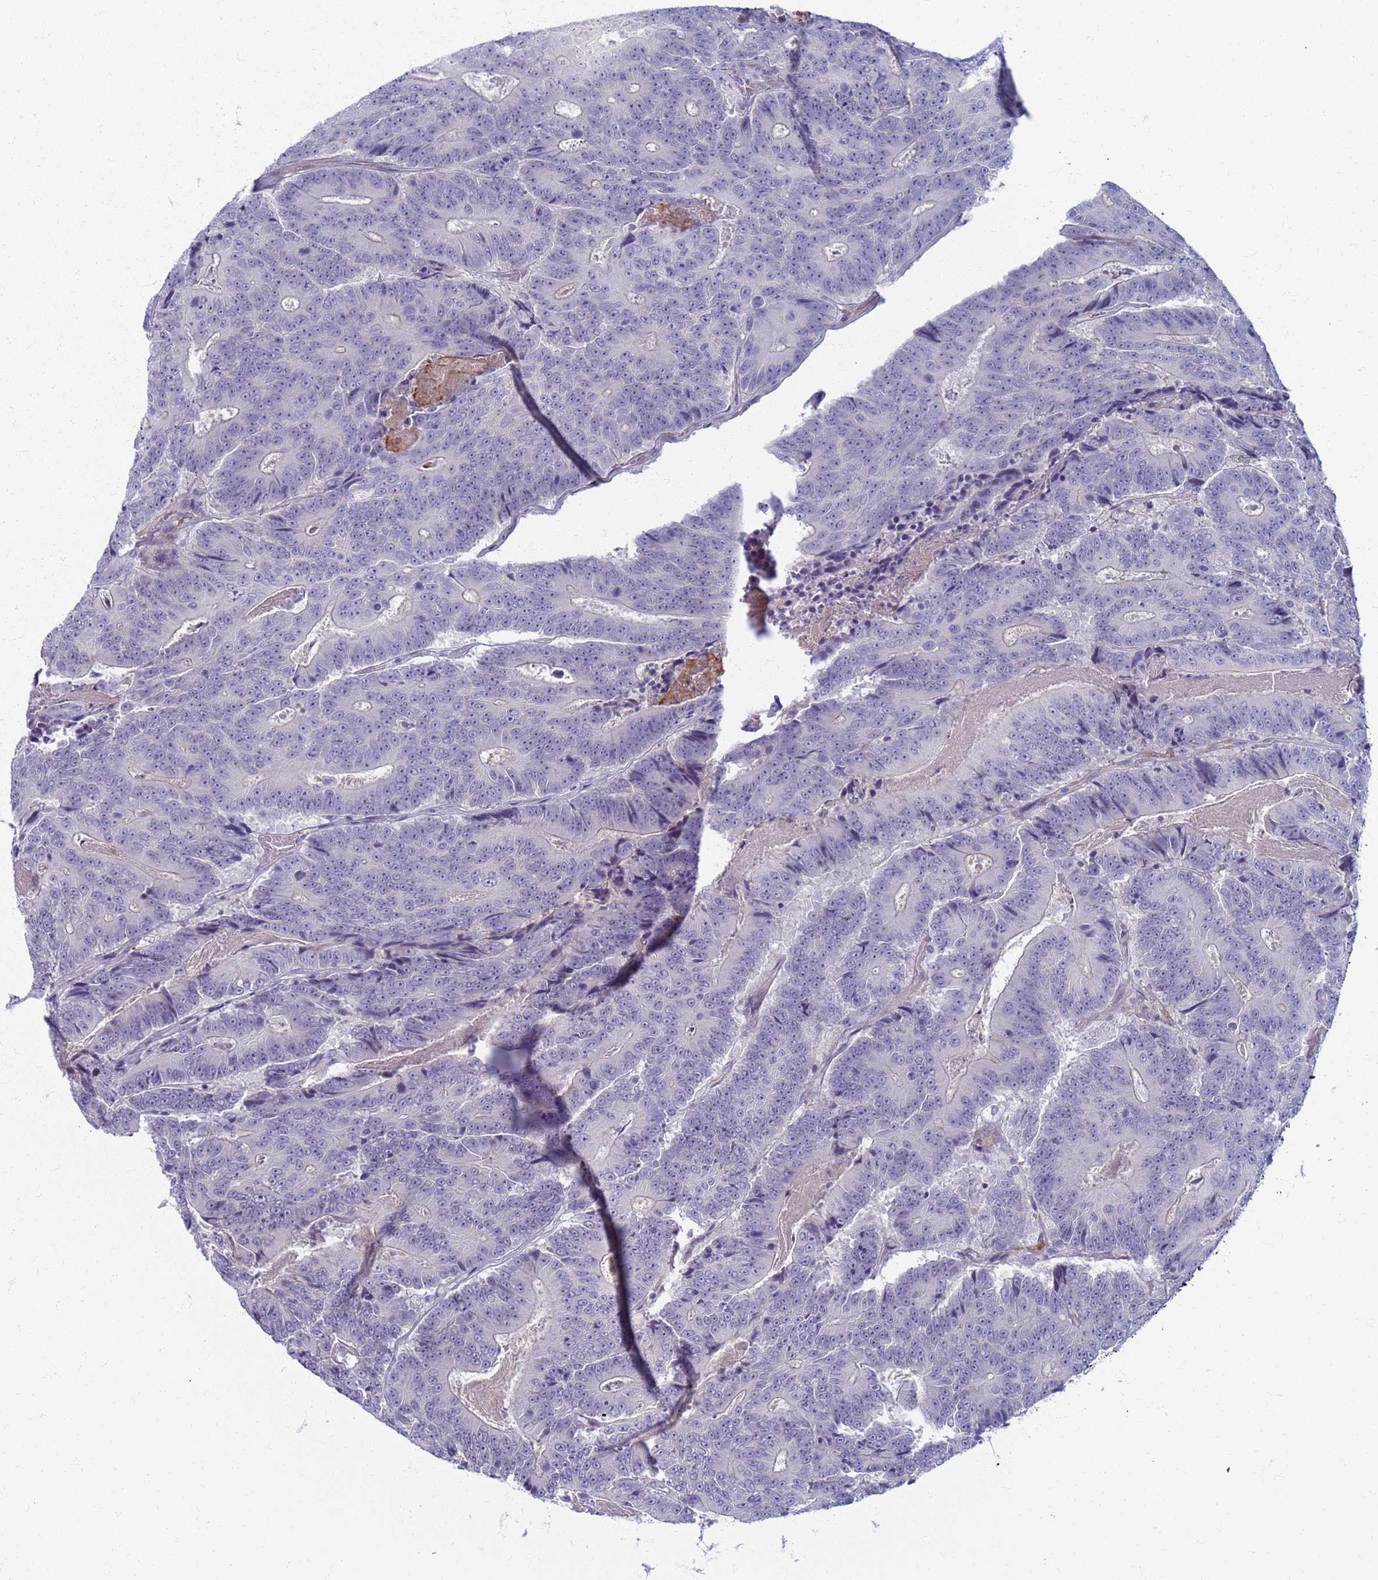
{"staining": {"intensity": "negative", "quantity": "none", "location": "none"}, "tissue": "colorectal cancer", "cell_type": "Tumor cells", "image_type": "cancer", "snomed": [{"axis": "morphology", "description": "Adenocarcinoma, NOS"}, {"axis": "topography", "description": "Colon"}], "caption": "Micrograph shows no significant protein staining in tumor cells of colorectal cancer.", "gene": "CLCA2", "patient": {"sex": "male", "age": 83}}